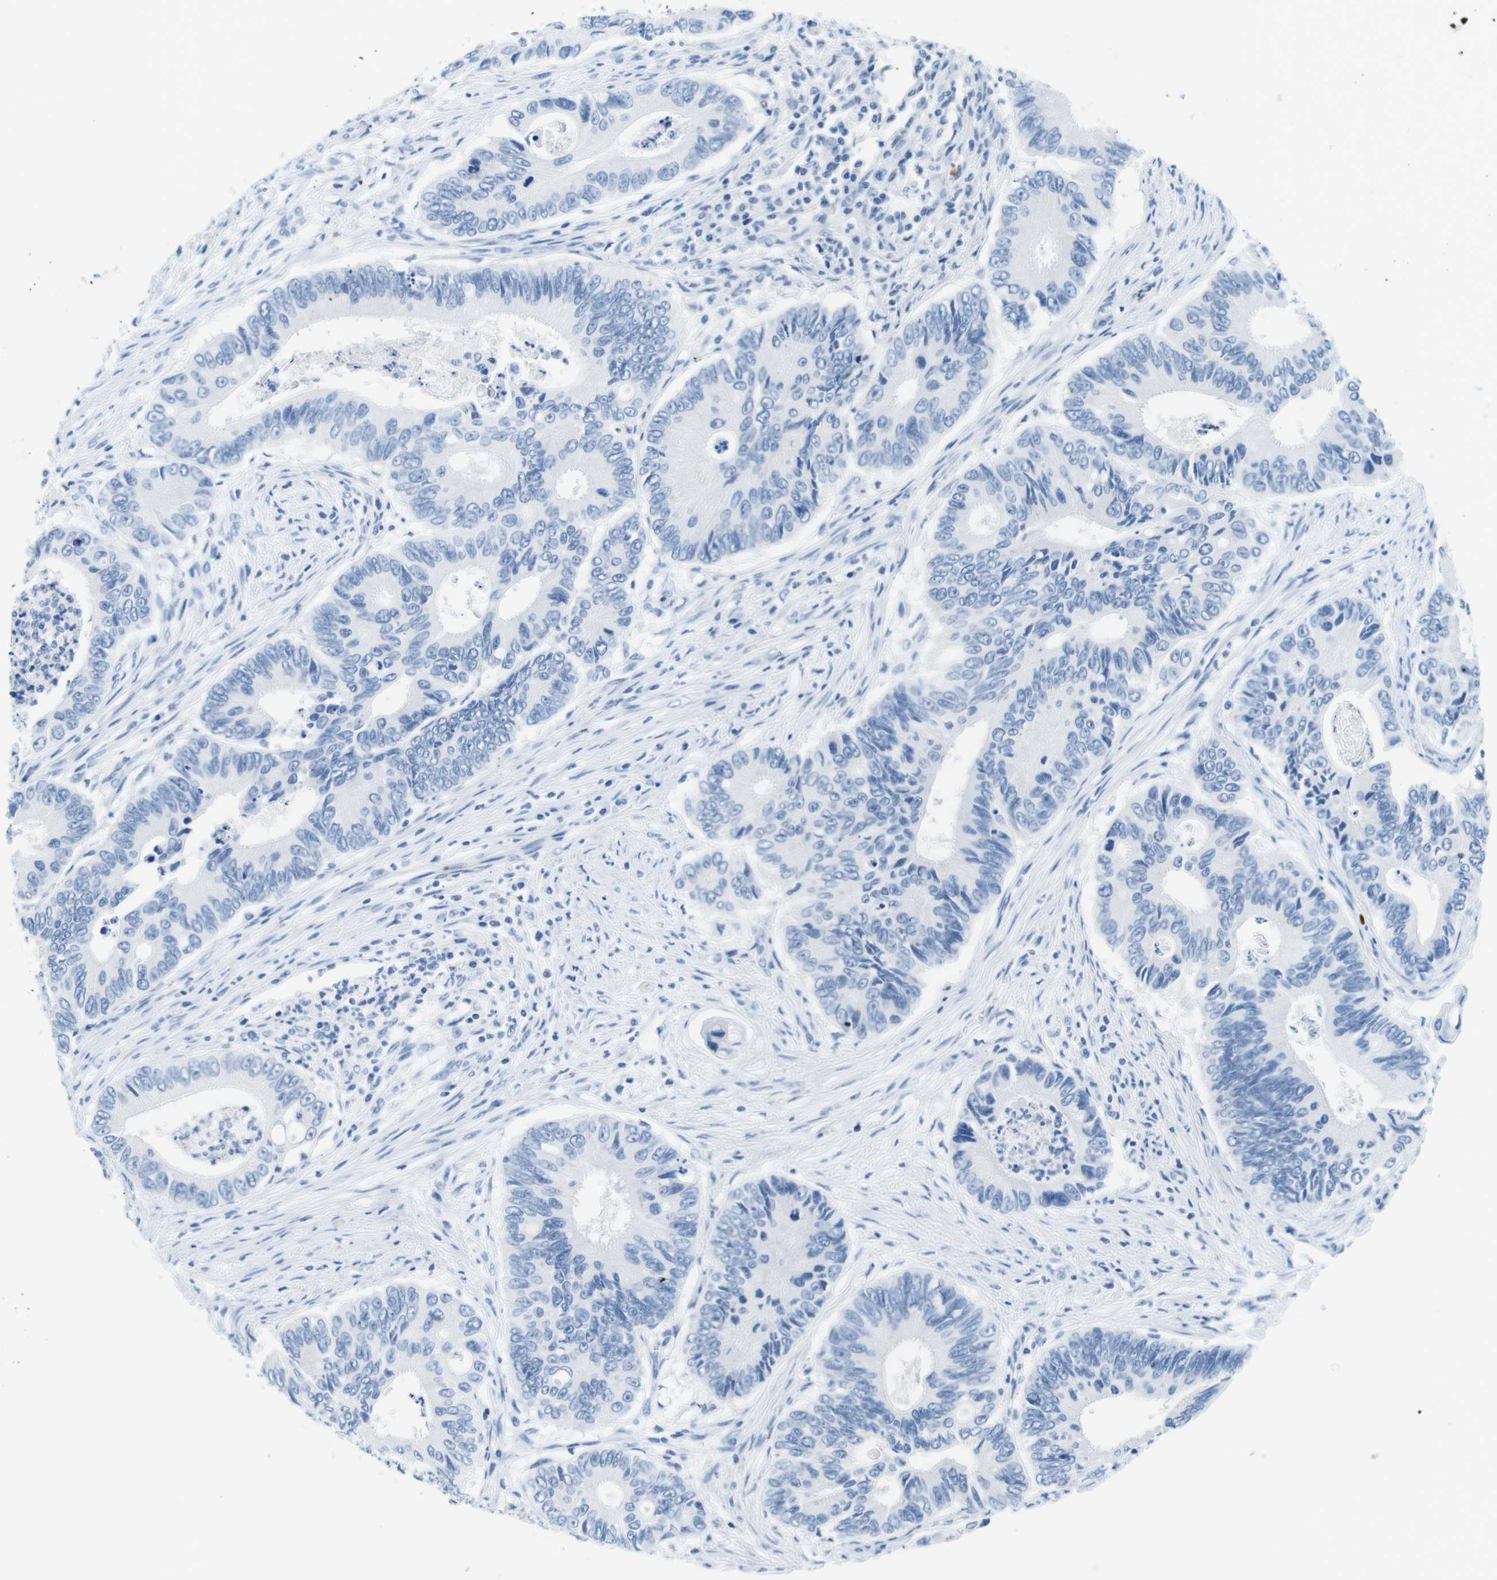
{"staining": {"intensity": "negative", "quantity": "none", "location": "none"}, "tissue": "colorectal cancer", "cell_type": "Tumor cells", "image_type": "cancer", "snomed": [{"axis": "morphology", "description": "Inflammation, NOS"}, {"axis": "morphology", "description": "Adenocarcinoma, NOS"}, {"axis": "topography", "description": "Colon"}], "caption": "High power microscopy image of an immunohistochemistry micrograph of colorectal cancer, revealing no significant staining in tumor cells.", "gene": "TFAP2C", "patient": {"sex": "male", "age": 72}}